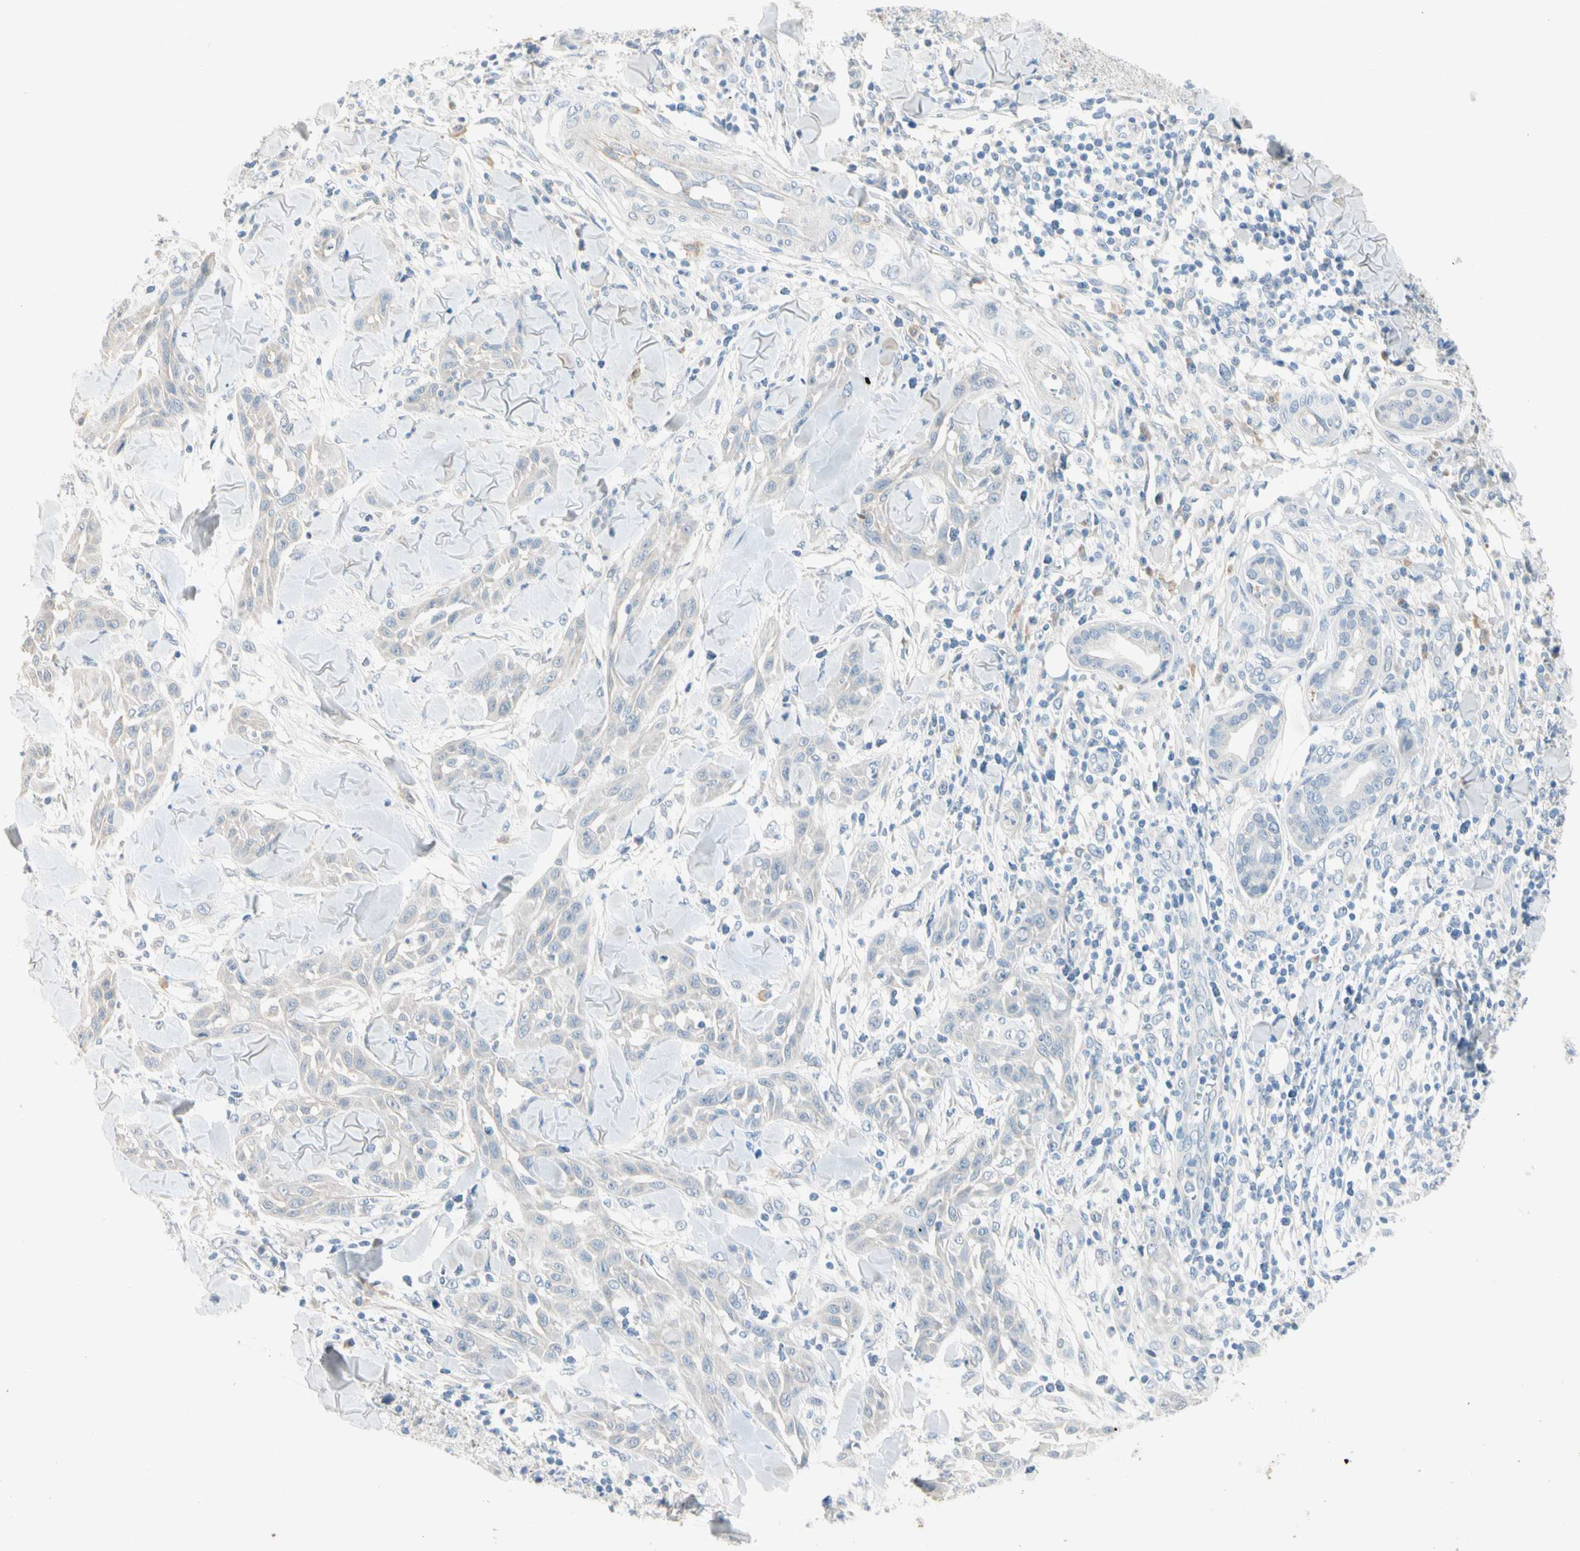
{"staining": {"intensity": "negative", "quantity": "none", "location": "none"}, "tissue": "skin cancer", "cell_type": "Tumor cells", "image_type": "cancer", "snomed": [{"axis": "morphology", "description": "Squamous cell carcinoma, NOS"}, {"axis": "topography", "description": "Skin"}], "caption": "DAB immunohistochemical staining of human skin cancer (squamous cell carcinoma) demonstrates no significant staining in tumor cells. (DAB IHC visualized using brightfield microscopy, high magnification).", "gene": "SERPIND1", "patient": {"sex": "male", "age": 24}}